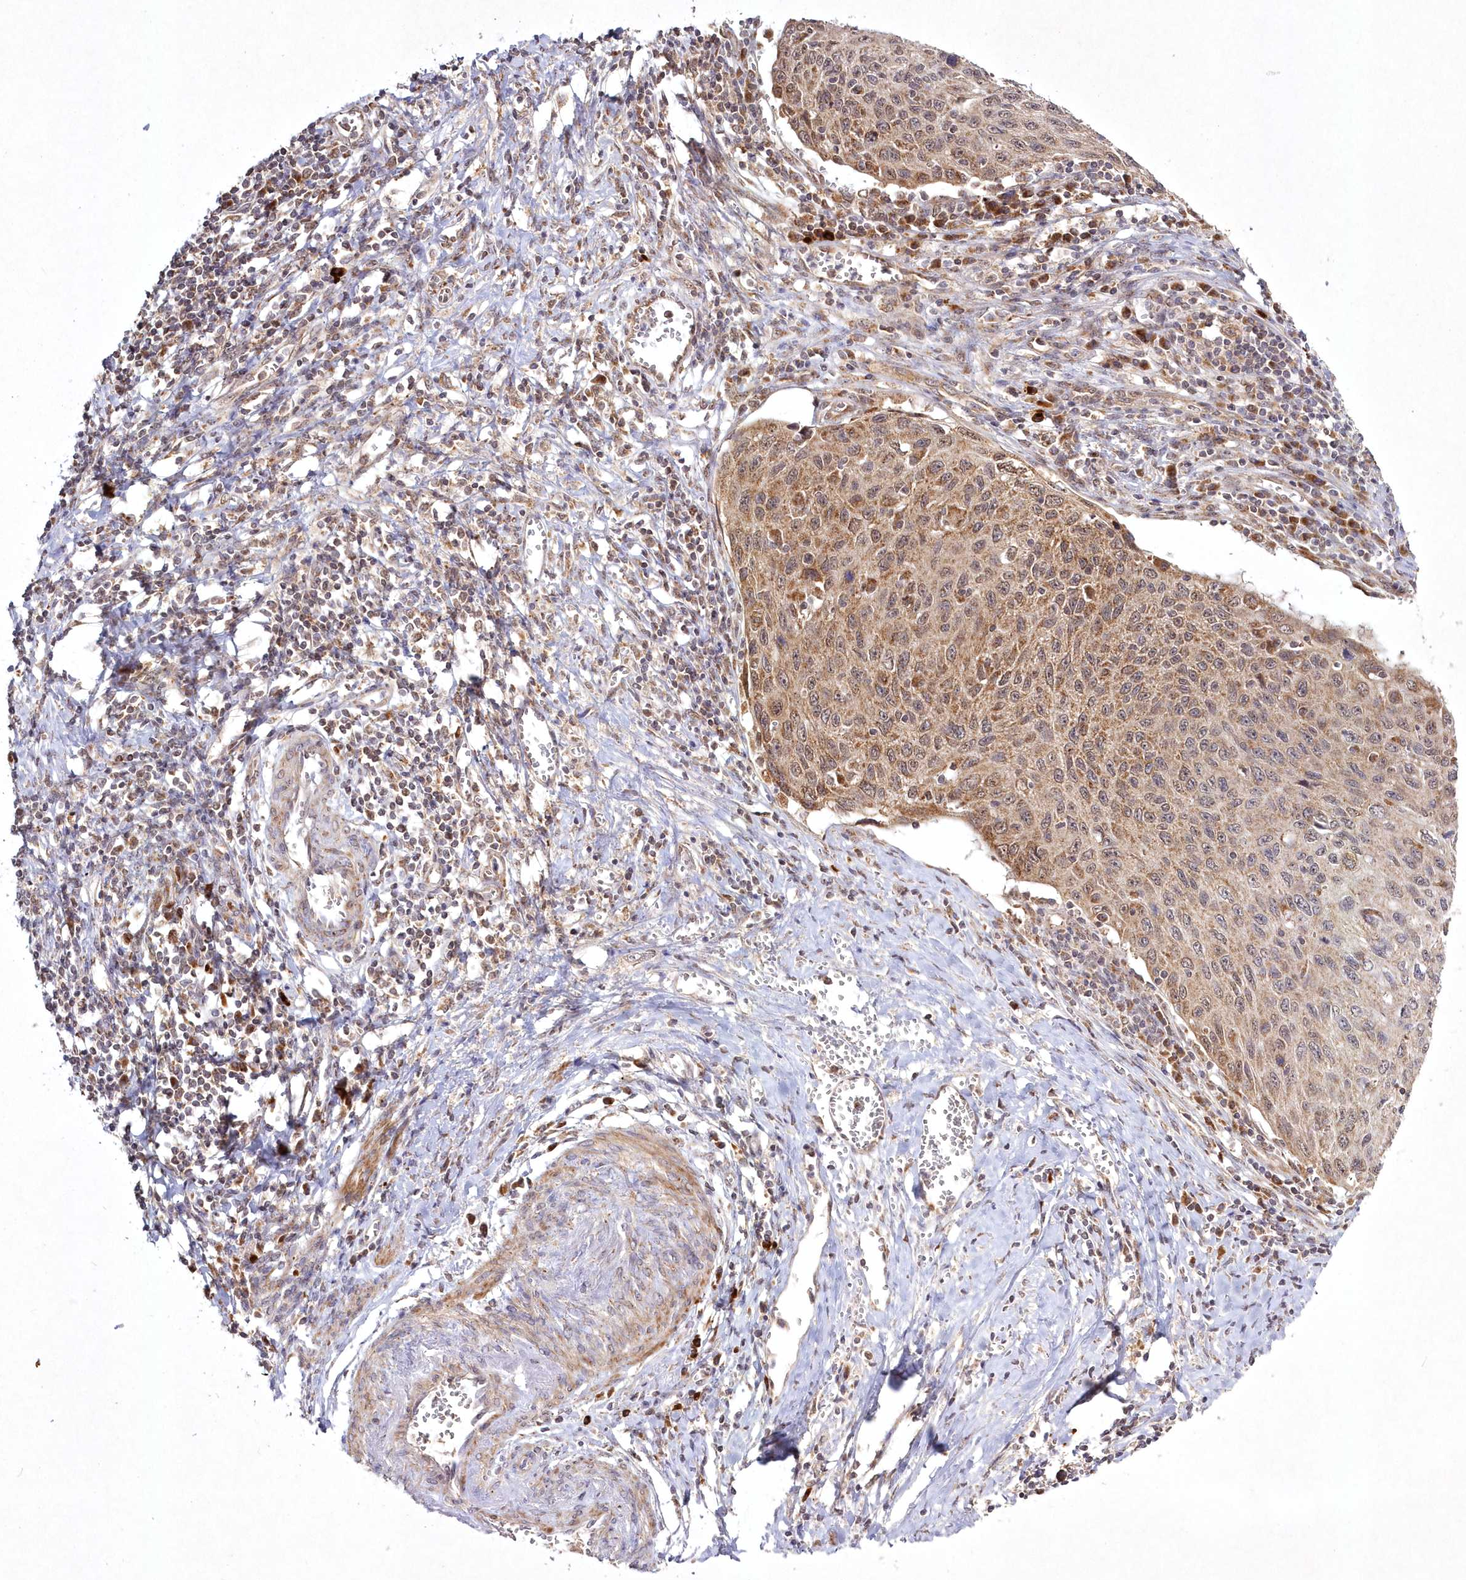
{"staining": {"intensity": "moderate", "quantity": ">75%", "location": "cytoplasmic/membranous"}, "tissue": "cervical cancer", "cell_type": "Tumor cells", "image_type": "cancer", "snomed": [{"axis": "morphology", "description": "Squamous cell carcinoma, NOS"}, {"axis": "topography", "description": "Cervix"}], "caption": "Human squamous cell carcinoma (cervical) stained with a brown dye demonstrates moderate cytoplasmic/membranous positive expression in about >75% of tumor cells.", "gene": "PEX13", "patient": {"sex": "female", "age": 53}}